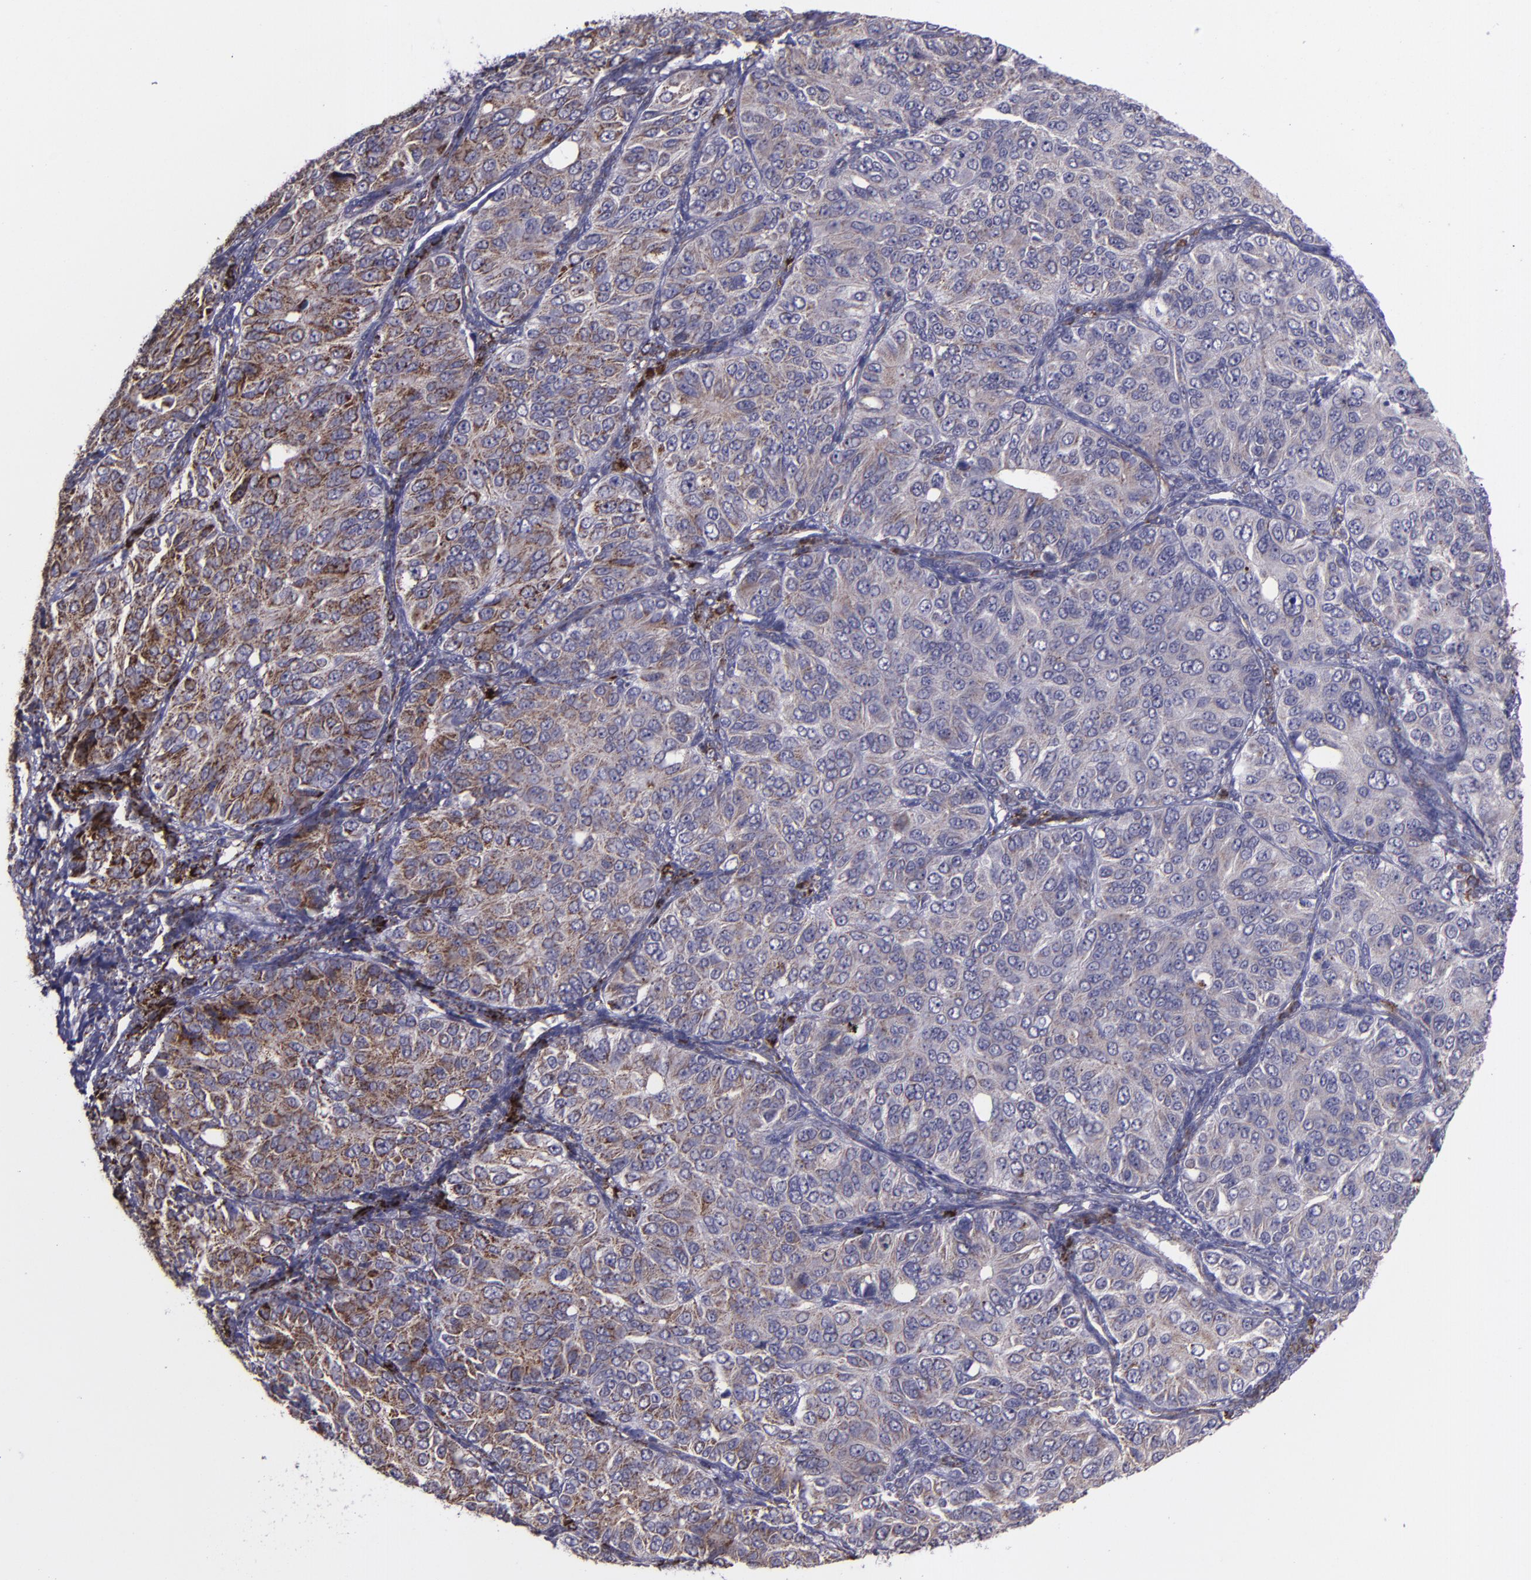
{"staining": {"intensity": "moderate", "quantity": "<25%", "location": "cytoplasmic/membranous"}, "tissue": "ovarian cancer", "cell_type": "Tumor cells", "image_type": "cancer", "snomed": [{"axis": "morphology", "description": "Carcinoma, endometroid"}, {"axis": "topography", "description": "Ovary"}], "caption": "A low amount of moderate cytoplasmic/membranous positivity is appreciated in approximately <25% of tumor cells in ovarian cancer (endometroid carcinoma) tissue. The staining was performed using DAB to visualize the protein expression in brown, while the nuclei were stained in blue with hematoxylin (Magnification: 20x).", "gene": "LONP1", "patient": {"sex": "female", "age": 51}}